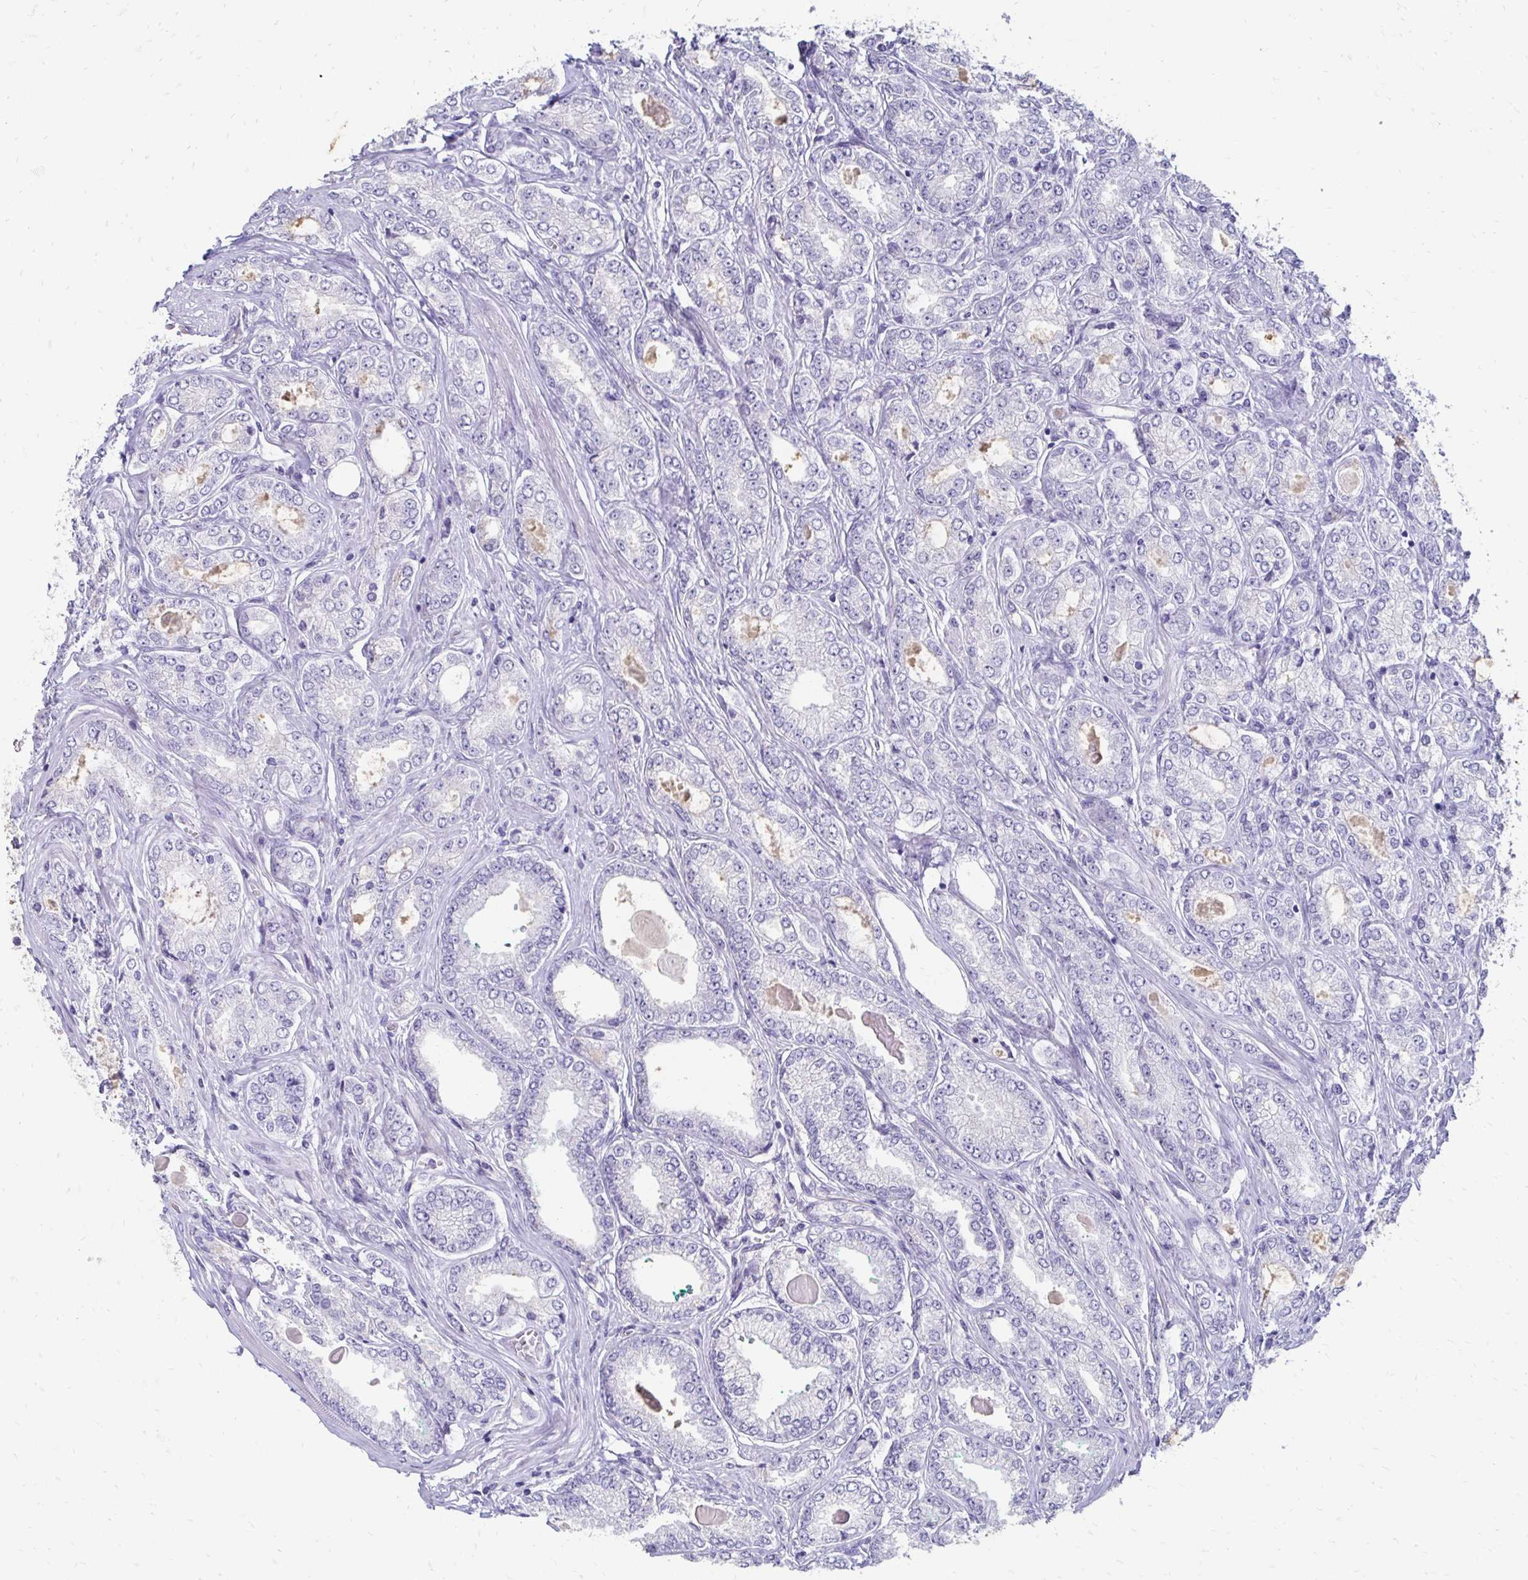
{"staining": {"intensity": "negative", "quantity": "none", "location": "none"}, "tissue": "prostate cancer", "cell_type": "Tumor cells", "image_type": "cancer", "snomed": [{"axis": "morphology", "description": "Adenocarcinoma, High grade"}, {"axis": "topography", "description": "Prostate"}], "caption": "This micrograph is of high-grade adenocarcinoma (prostate) stained with immunohistochemistry to label a protein in brown with the nuclei are counter-stained blue. There is no positivity in tumor cells. (DAB (3,3'-diaminobenzidine) immunohistochemistry (IHC), high magnification).", "gene": "TMEM54", "patient": {"sex": "male", "age": 68}}